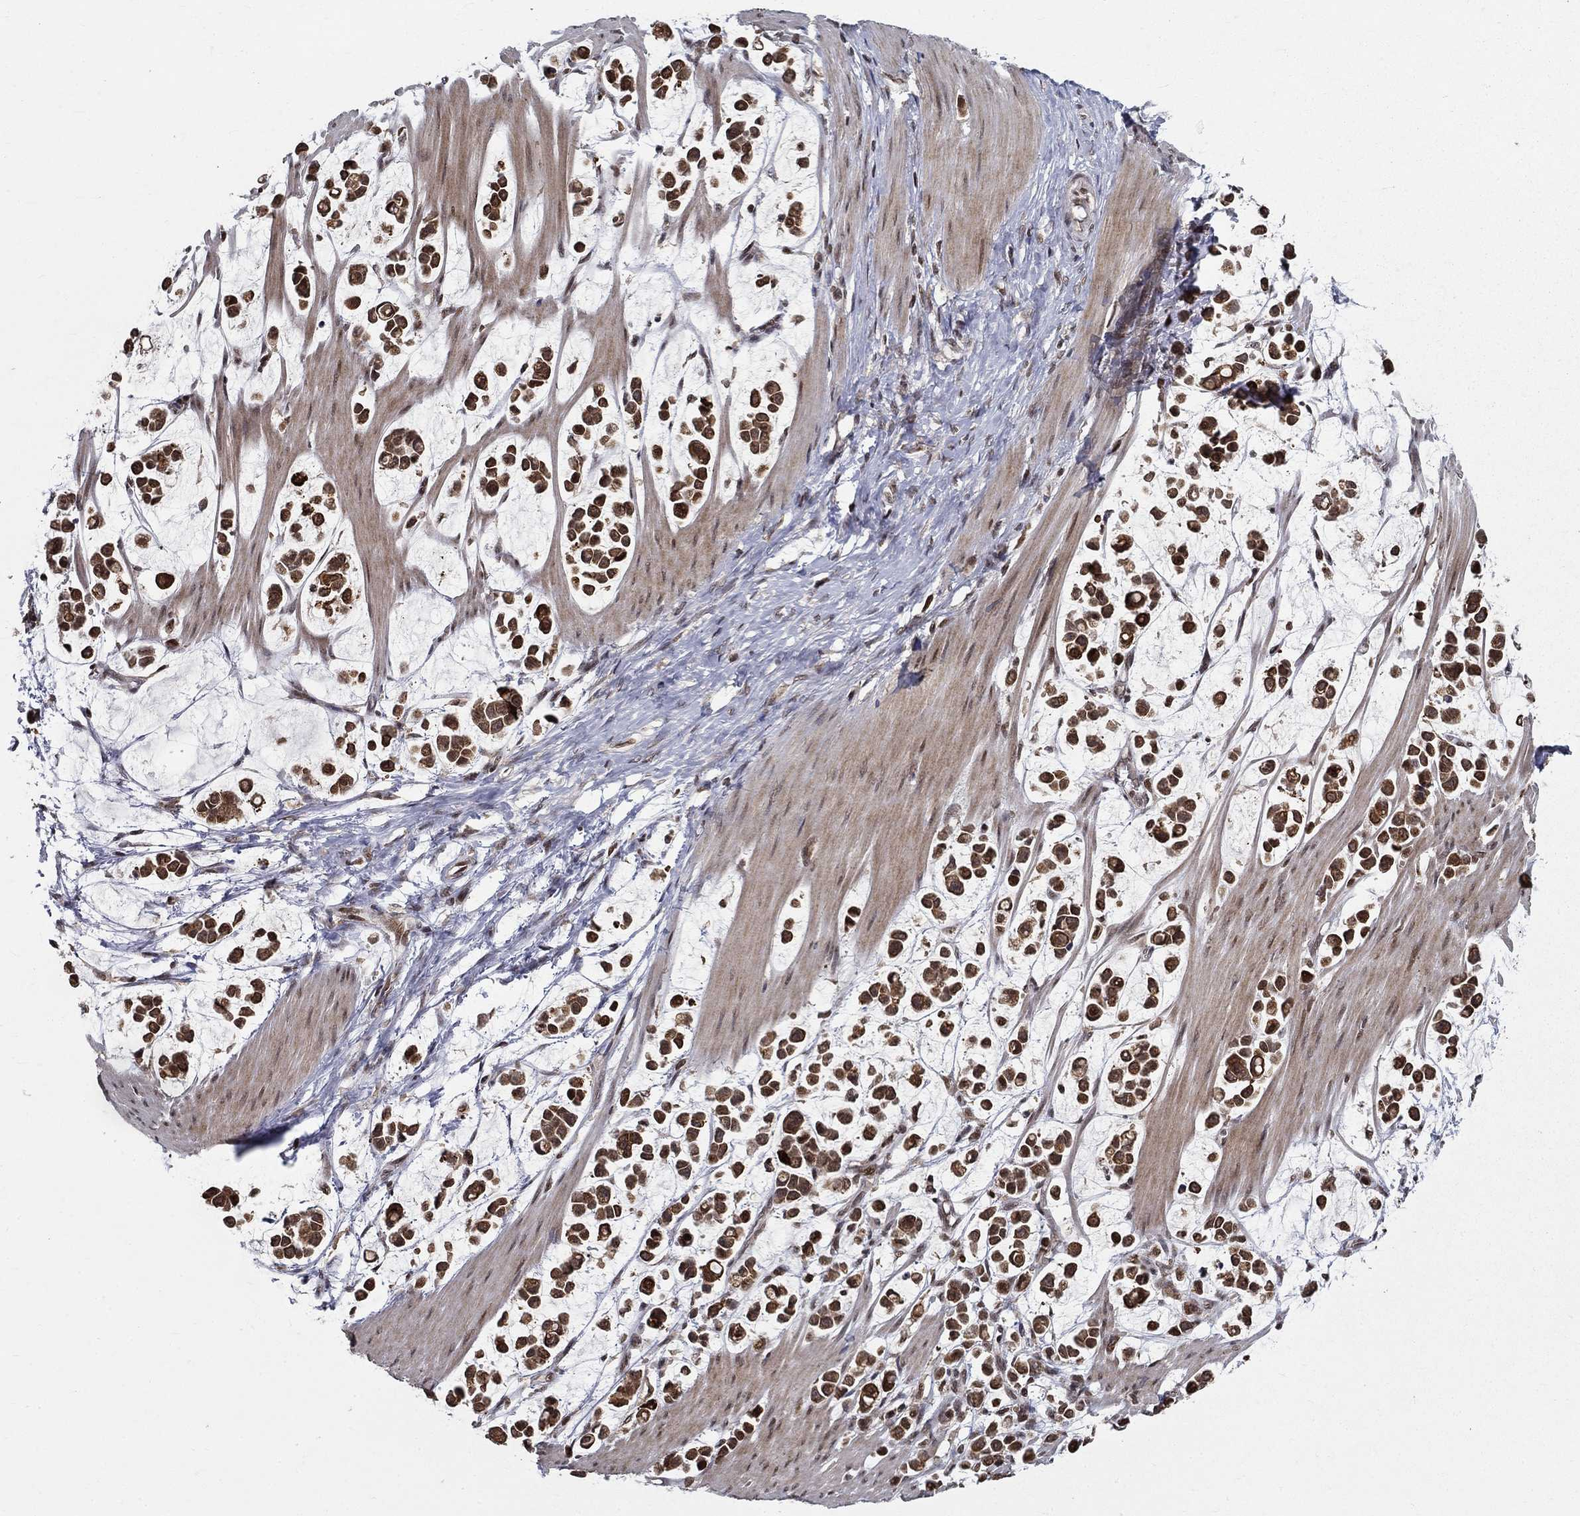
{"staining": {"intensity": "strong", "quantity": ">75%", "location": "cytoplasmic/membranous"}, "tissue": "stomach cancer", "cell_type": "Tumor cells", "image_type": "cancer", "snomed": [{"axis": "morphology", "description": "Adenocarcinoma, NOS"}, {"axis": "topography", "description": "Stomach"}], "caption": "IHC (DAB (3,3'-diaminobenzidine)) staining of human stomach adenocarcinoma demonstrates strong cytoplasmic/membranous protein expression in about >75% of tumor cells.", "gene": "CDCA7L", "patient": {"sex": "male", "age": 82}}